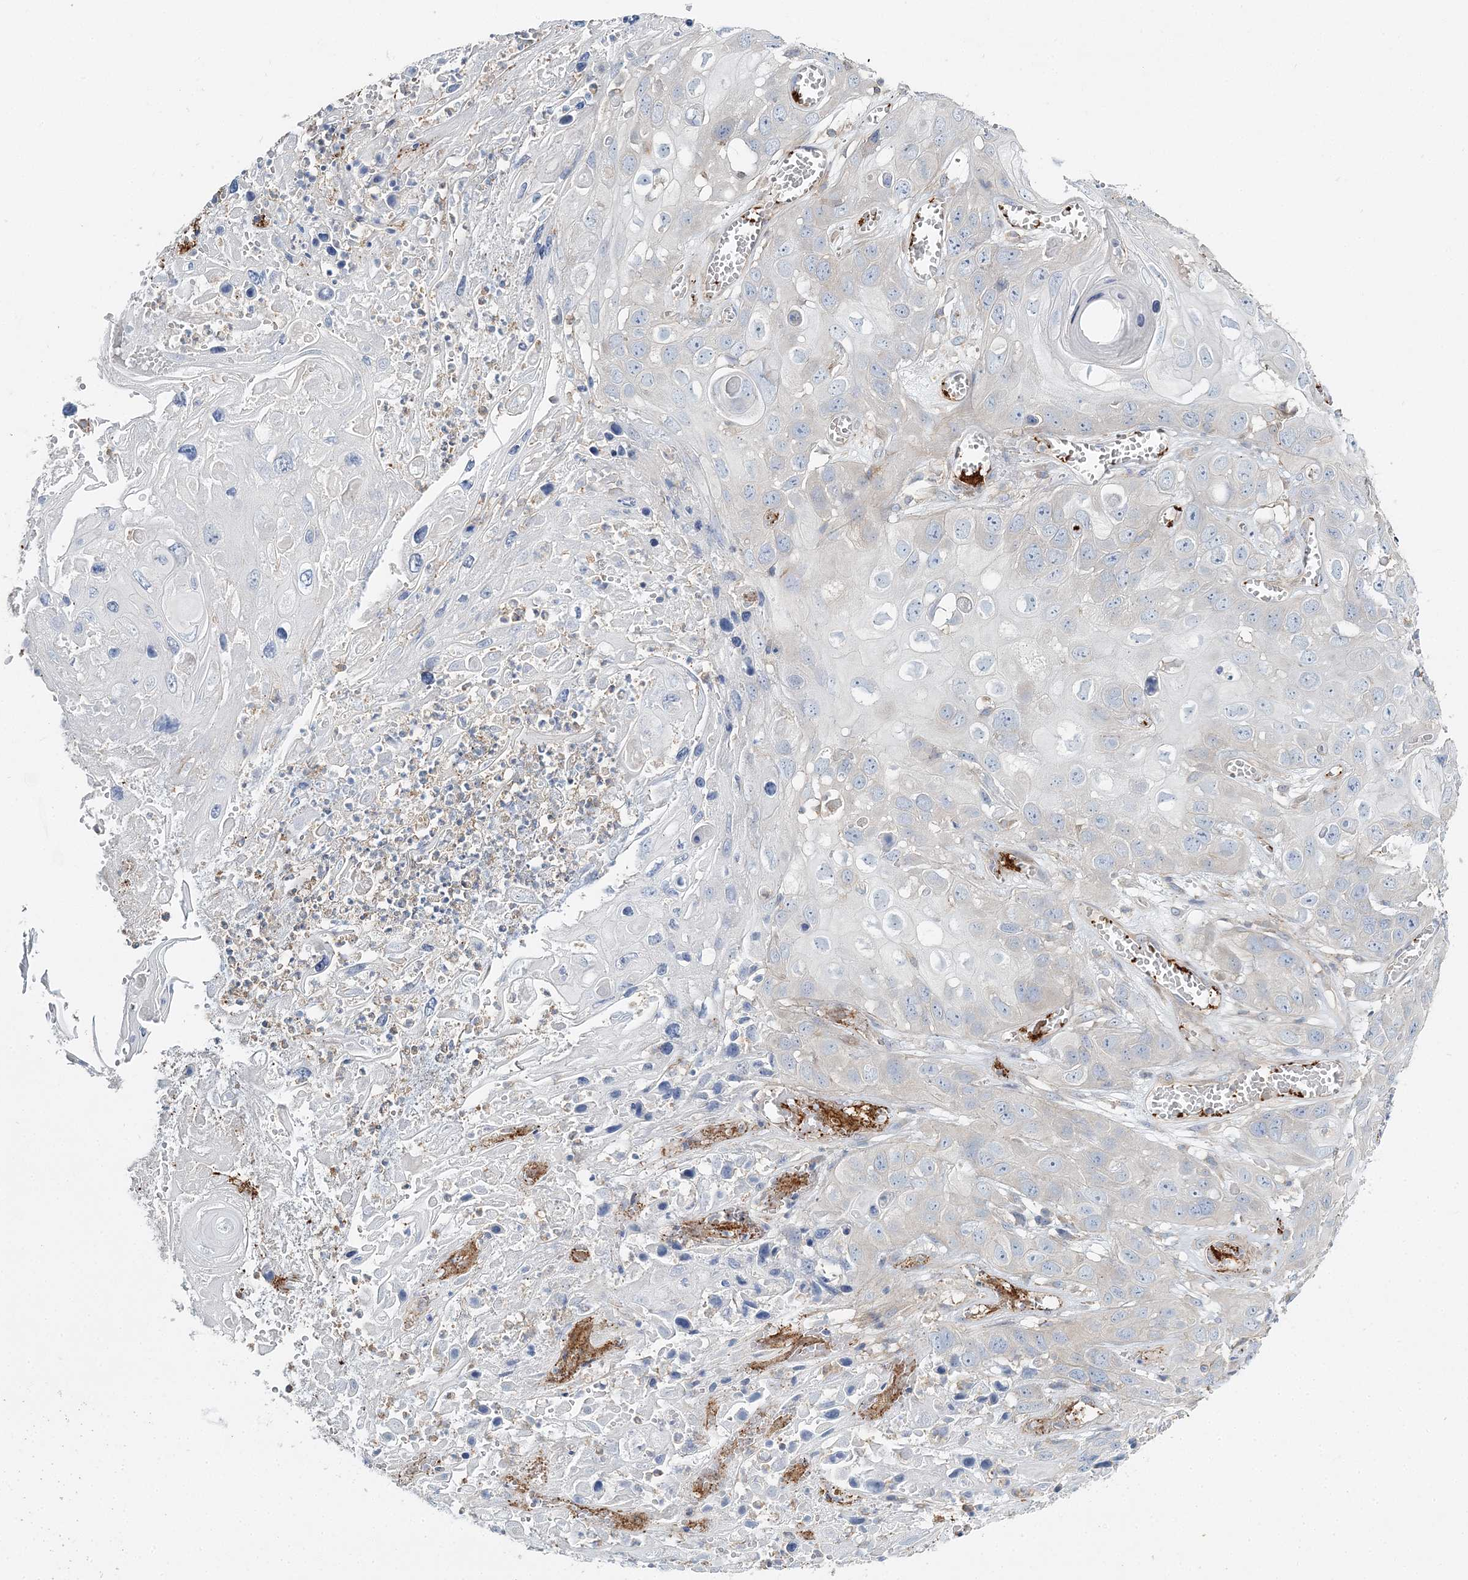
{"staining": {"intensity": "negative", "quantity": "none", "location": "none"}, "tissue": "skin cancer", "cell_type": "Tumor cells", "image_type": "cancer", "snomed": [{"axis": "morphology", "description": "Squamous cell carcinoma, NOS"}, {"axis": "topography", "description": "Skin"}], "caption": "The immunohistochemistry image has no significant staining in tumor cells of skin squamous cell carcinoma tissue.", "gene": "CUEDC2", "patient": {"sex": "male", "age": 55}}